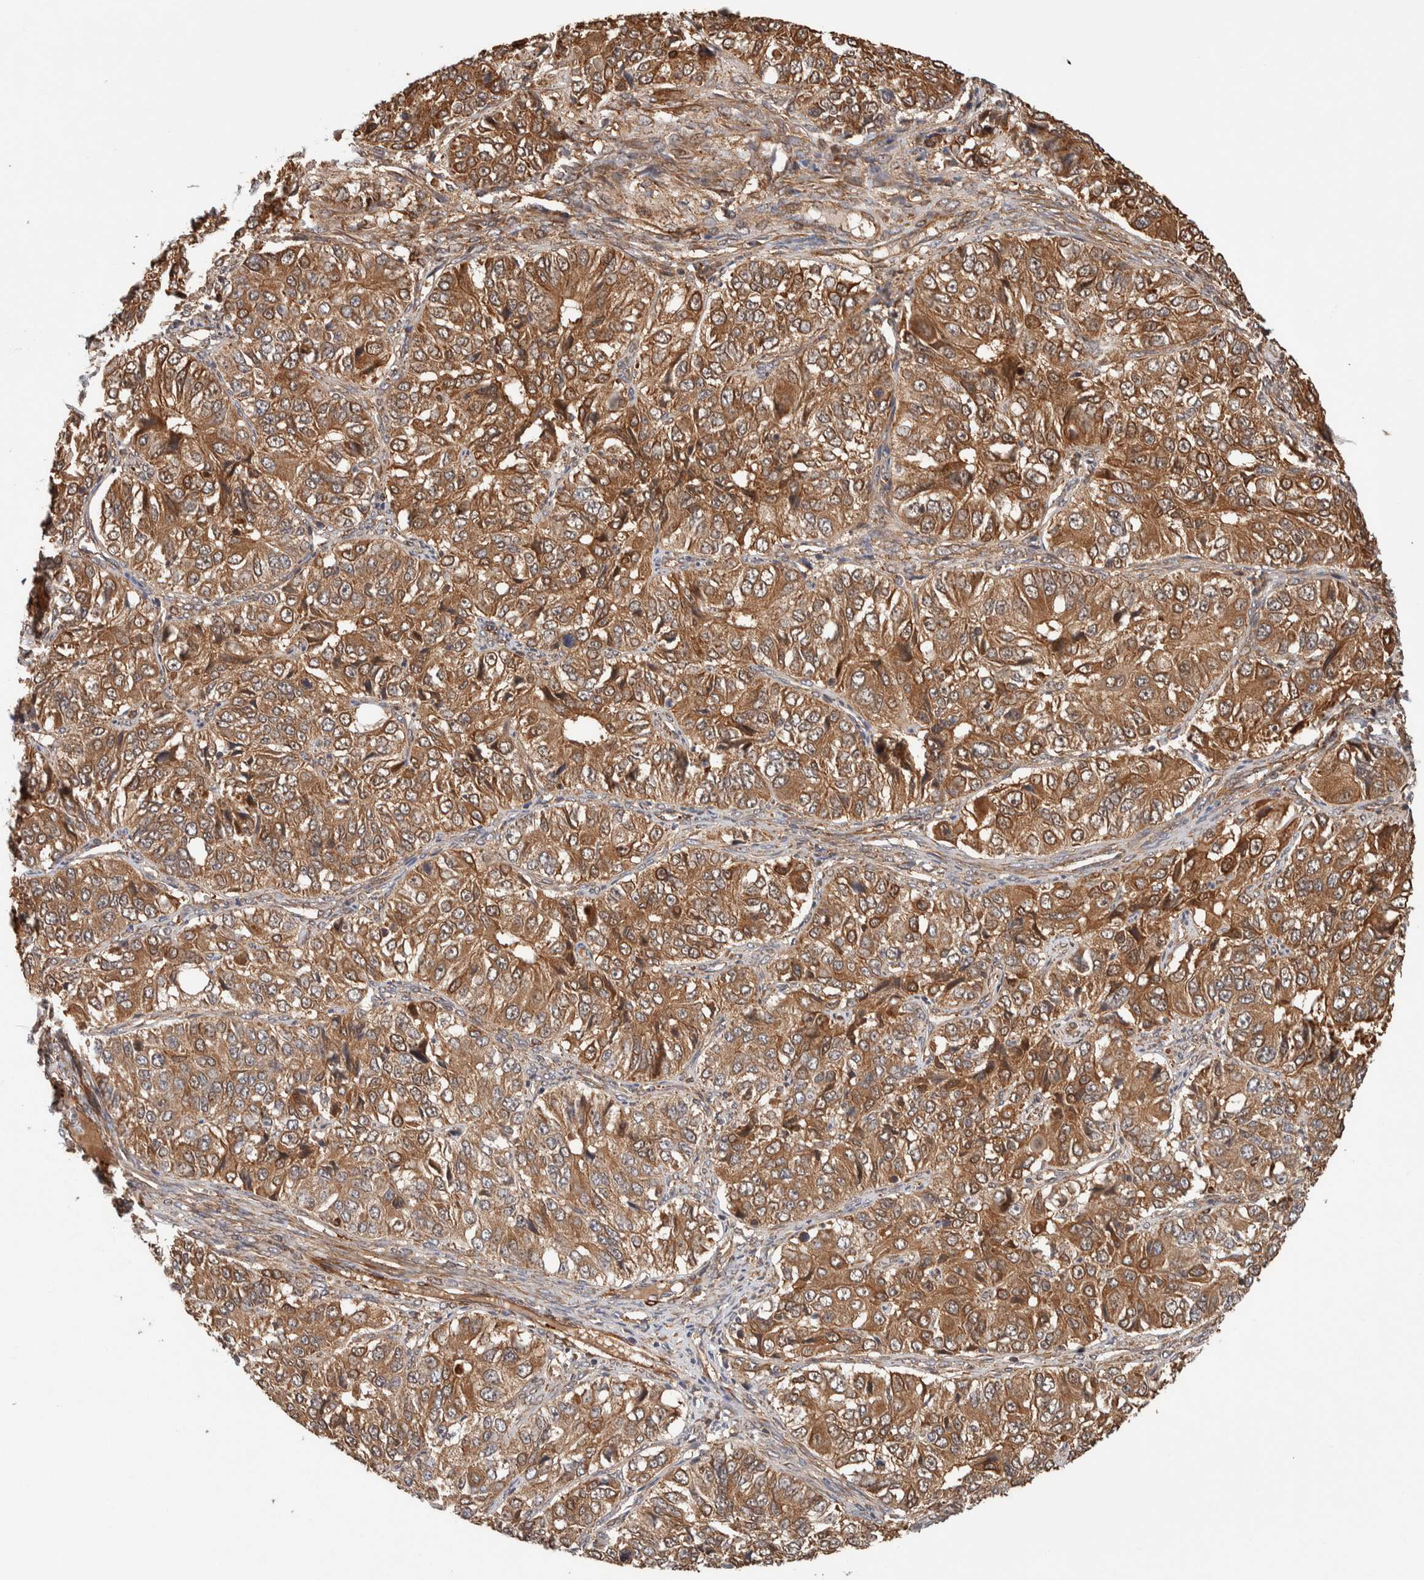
{"staining": {"intensity": "moderate", "quantity": ">75%", "location": "cytoplasmic/membranous"}, "tissue": "ovarian cancer", "cell_type": "Tumor cells", "image_type": "cancer", "snomed": [{"axis": "morphology", "description": "Carcinoma, endometroid"}, {"axis": "topography", "description": "Ovary"}], "caption": "There is medium levels of moderate cytoplasmic/membranous staining in tumor cells of ovarian endometroid carcinoma, as demonstrated by immunohistochemical staining (brown color).", "gene": "SYNRG", "patient": {"sex": "female", "age": 51}}